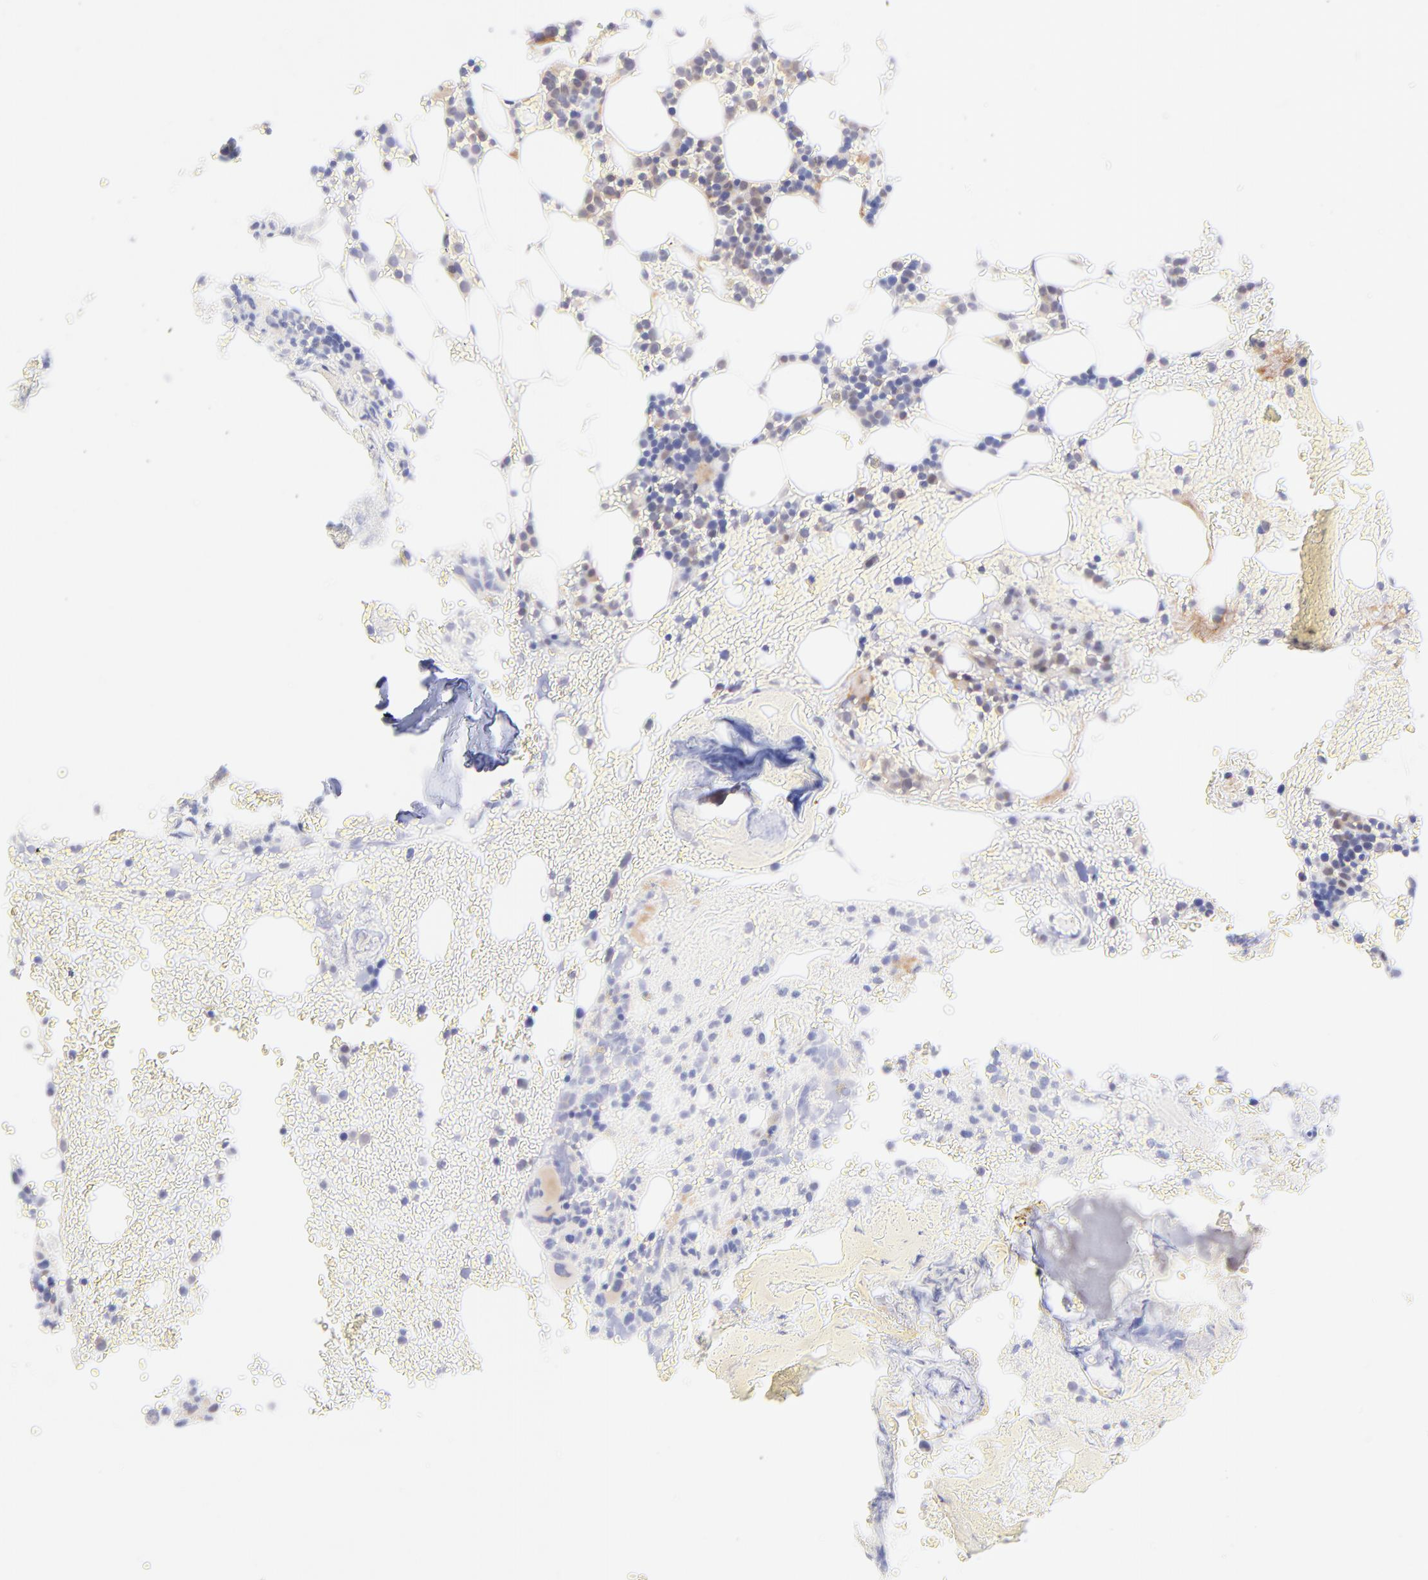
{"staining": {"intensity": "moderate", "quantity": "<25%", "location": "cytoplasmic/membranous"}, "tissue": "bone marrow", "cell_type": "Hematopoietic cells", "image_type": "normal", "snomed": [{"axis": "morphology", "description": "Normal tissue, NOS"}, {"axis": "topography", "description": "Bone marrow"}], "caption": "Immunohistochemical staining of benign human bone marrow demonstrates moderate cytoplasmic/membranous protein expression in approximately <25% of hematopoietic cells. (Brightfield microscopy of DAB IHC at high magnification).", "gene": "PBDC1", "patient": {"sex": "female", "age": 73}}